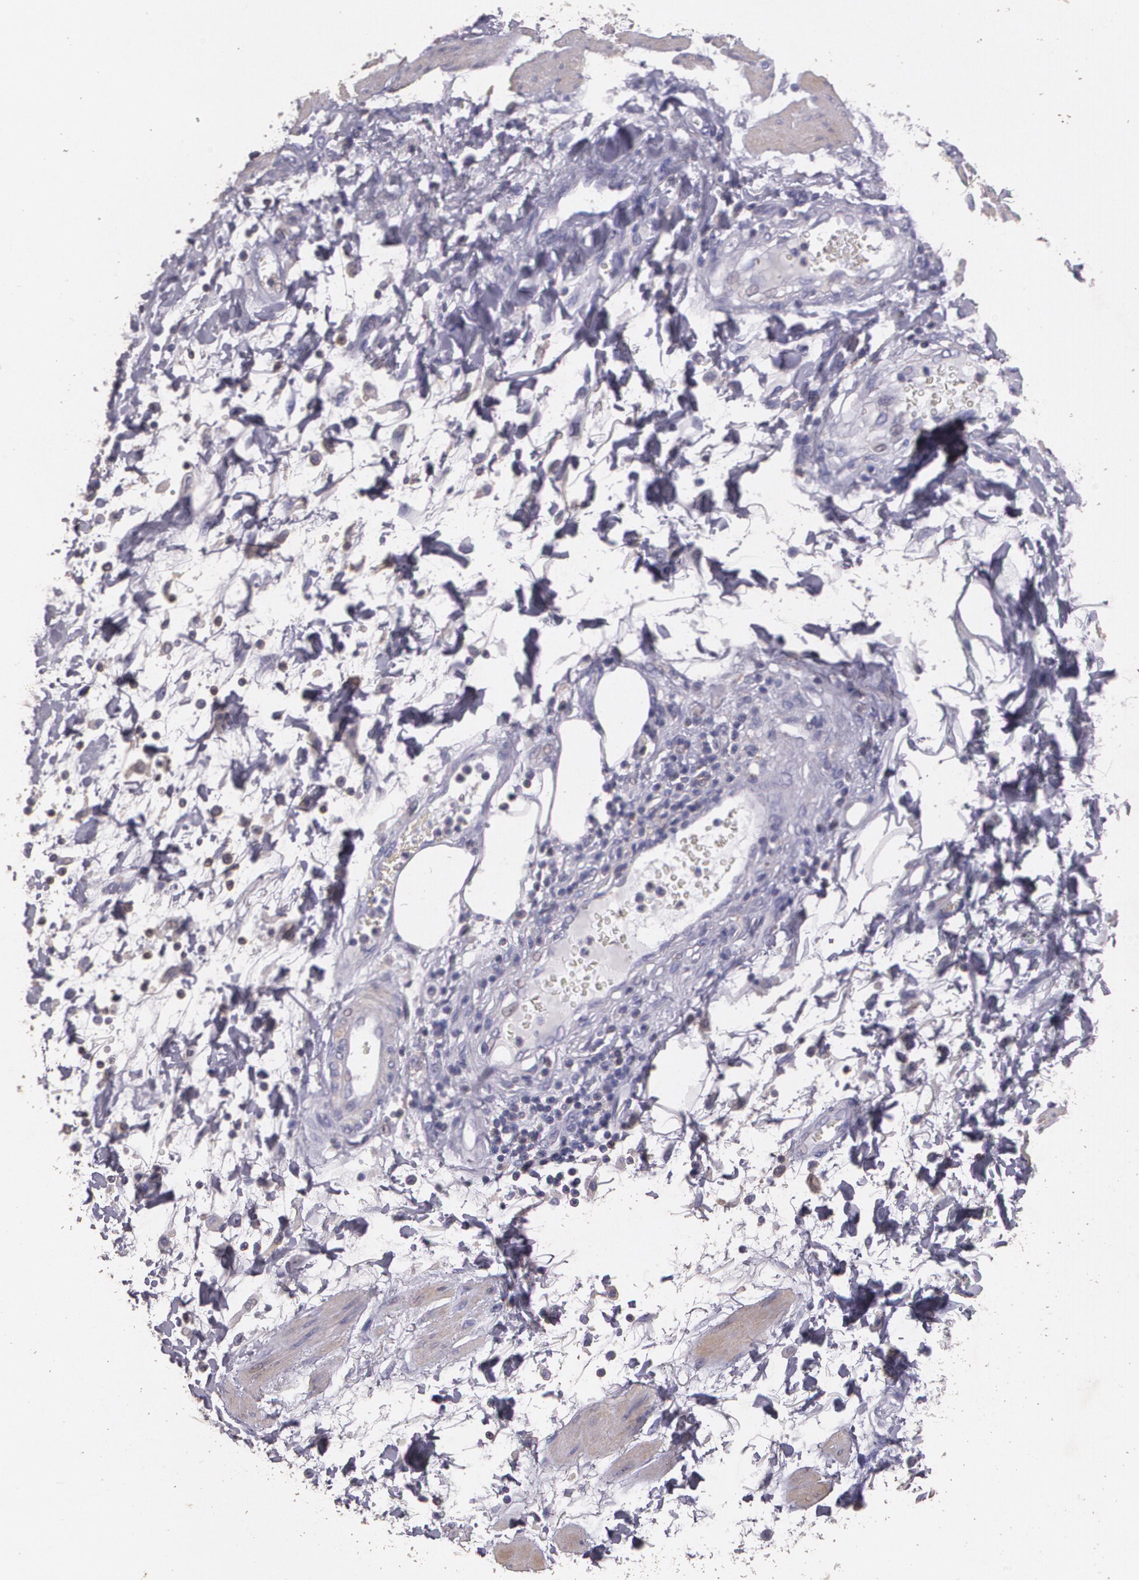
{"staining": {"intensity": "negative", "quantity": "none", "location": "none"}, "tissue": "stomach cancer", "cell_type": "Tumor cells", "image_type": "cancer", "snomed": [{"axis": "morphology", "description": "Adenocarcinoma, NOS"}, {"axis": "topography", "description": "Pancreas"}, {"axis": "topography", "description": "Stomach, upper"}], "caption": "This histopathology image is of stomach adenocarcinoma stained with immunohistochemistry (IHC) to label a protein in brown with the nuclei are counter-stained blue. There is no expression in tumor cells.", "gene": "TGFBR1", "patient": {"sex": "male", "age": 77}}